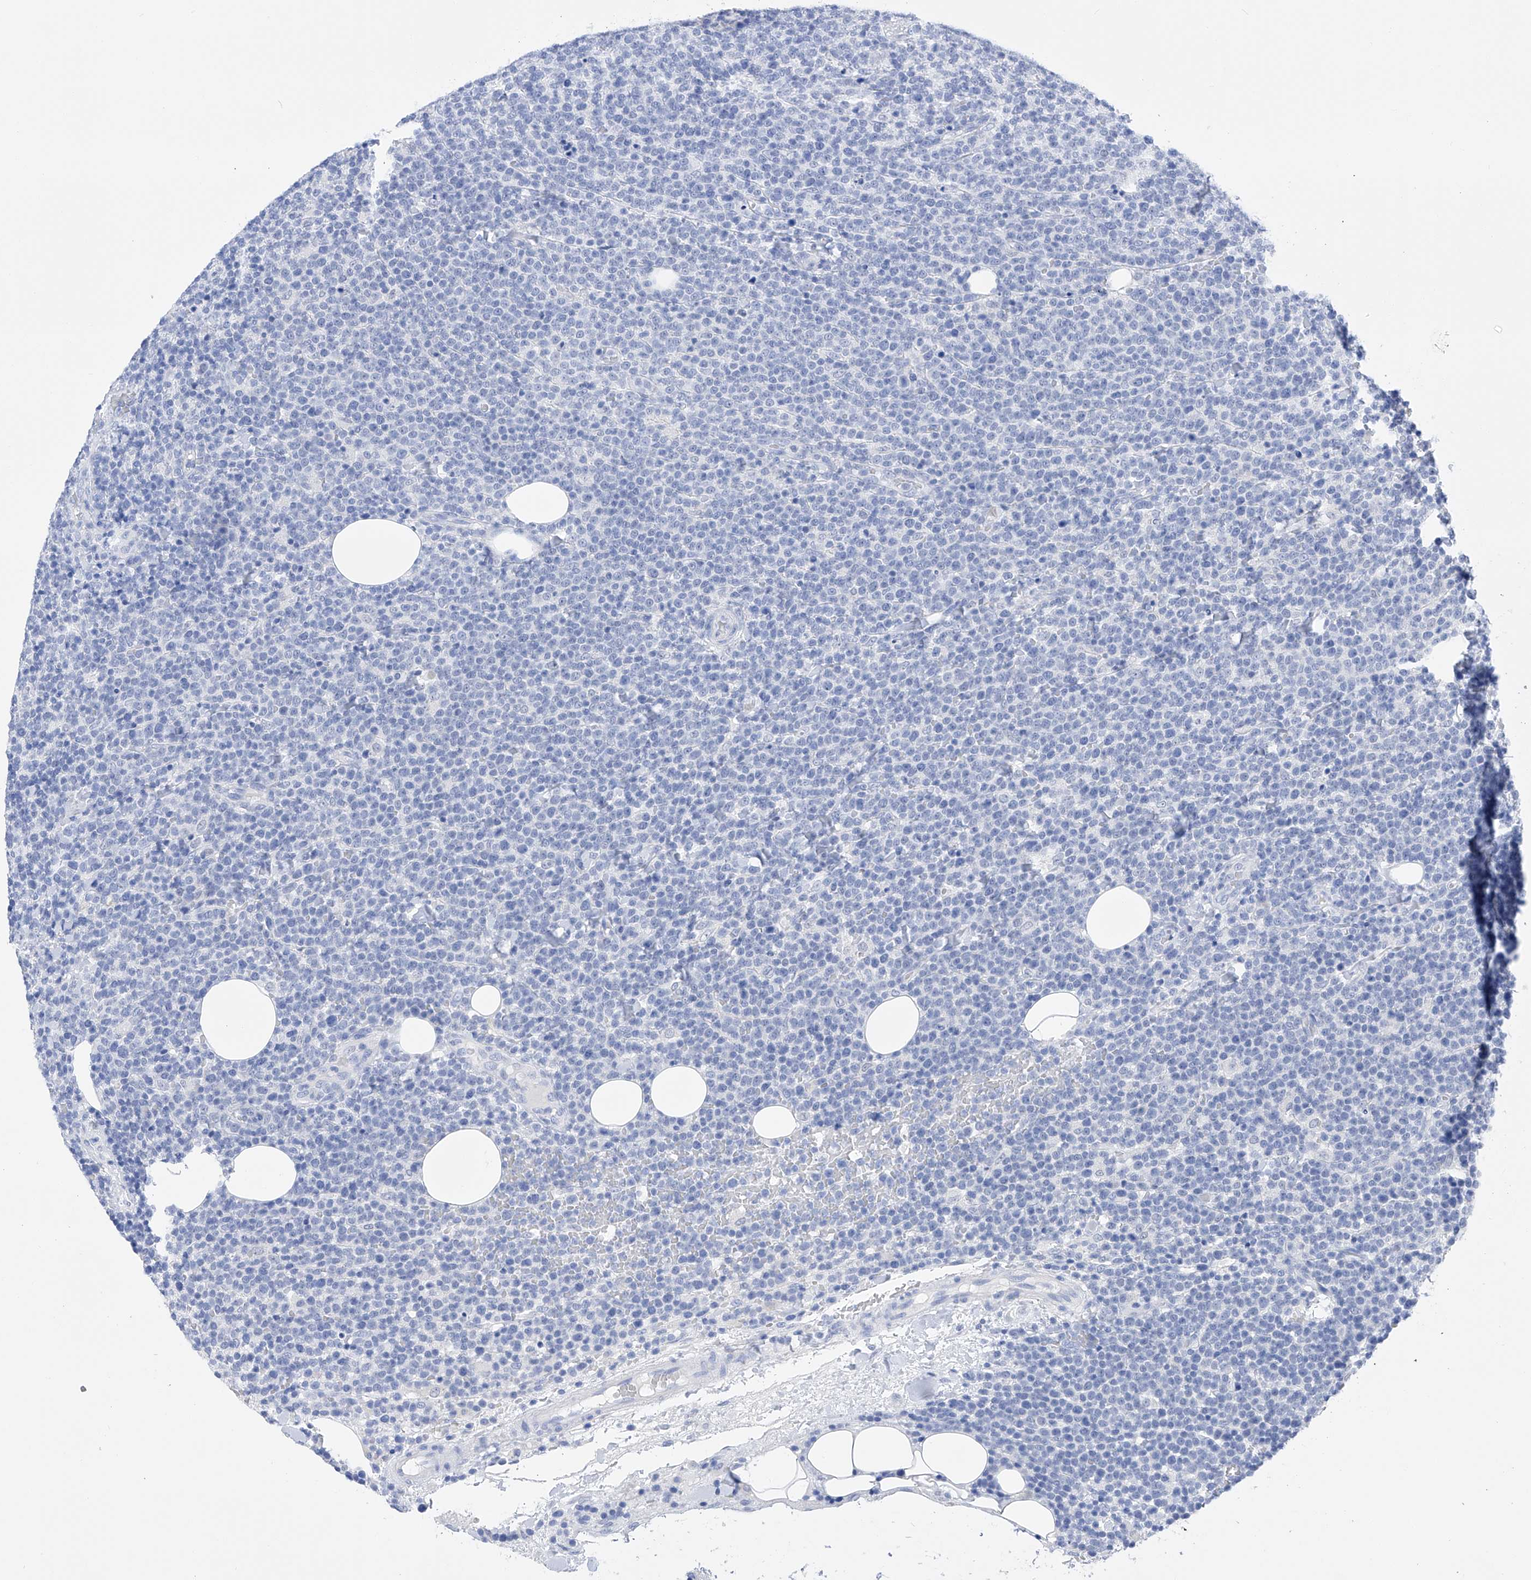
{"staining": {"intensity": "negative", "quantity": "none", "location": "none"}, "tissue": "lymphoma", "cell_type": "Tumor cells", "image_type": "cancer", "snomed": [{"axis": "morphology", "description": "Malignant lymphoma, non-Hodgkin's type, High grade"}, {"axis": "topography", "description": "Lymph node"}], "caption": "Malignant lymphoma, non-Hodgkin's type (high-grade) was stained to show a protein in brown. There is no significant expression in tumor cells. (Brightfield microscopy of DAB (3,3'-diaminobenzidine) IHC at high magnification).", "gene": "FLG", "patient": {"sex": "male", "age": 61}}